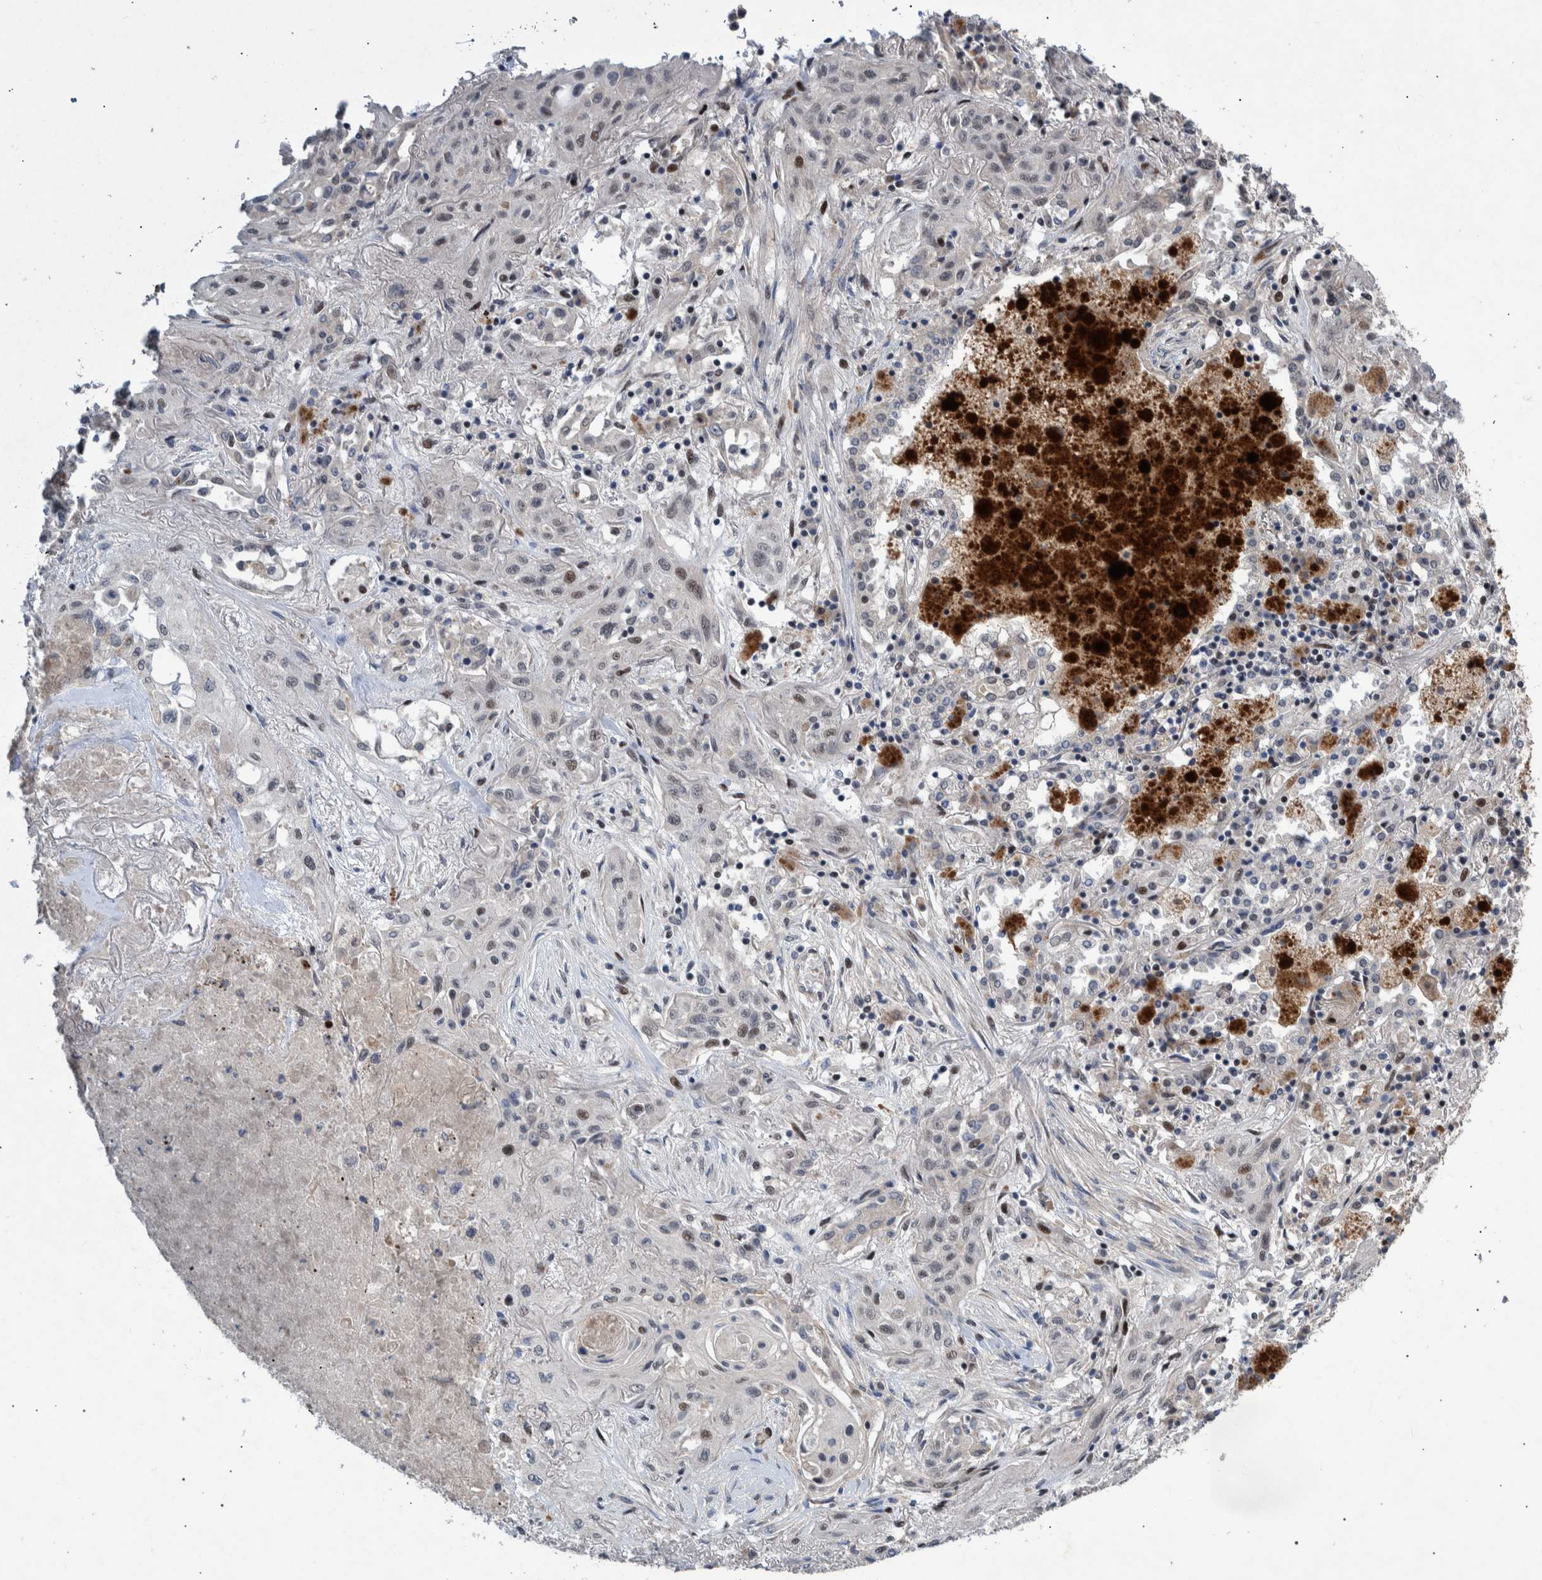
{"staining": {"intensity": "weak", "quantity": "<25%", "location": "nuclear"}, "tissue": "lung cancer", "cell_type": "Tumor cells", "image_type": "cancer", "snomed": [{"axis": "morphology", "description": "Squamous cell carcinoma, NOS"}, {"axis": "topography", "description": "Lung"}], "caption": "Tumor cells show no significant staining in squamous cell carcinoma (lung).", "gene": "ESRP1", "patient": {"sex": "female", "age": 47}}